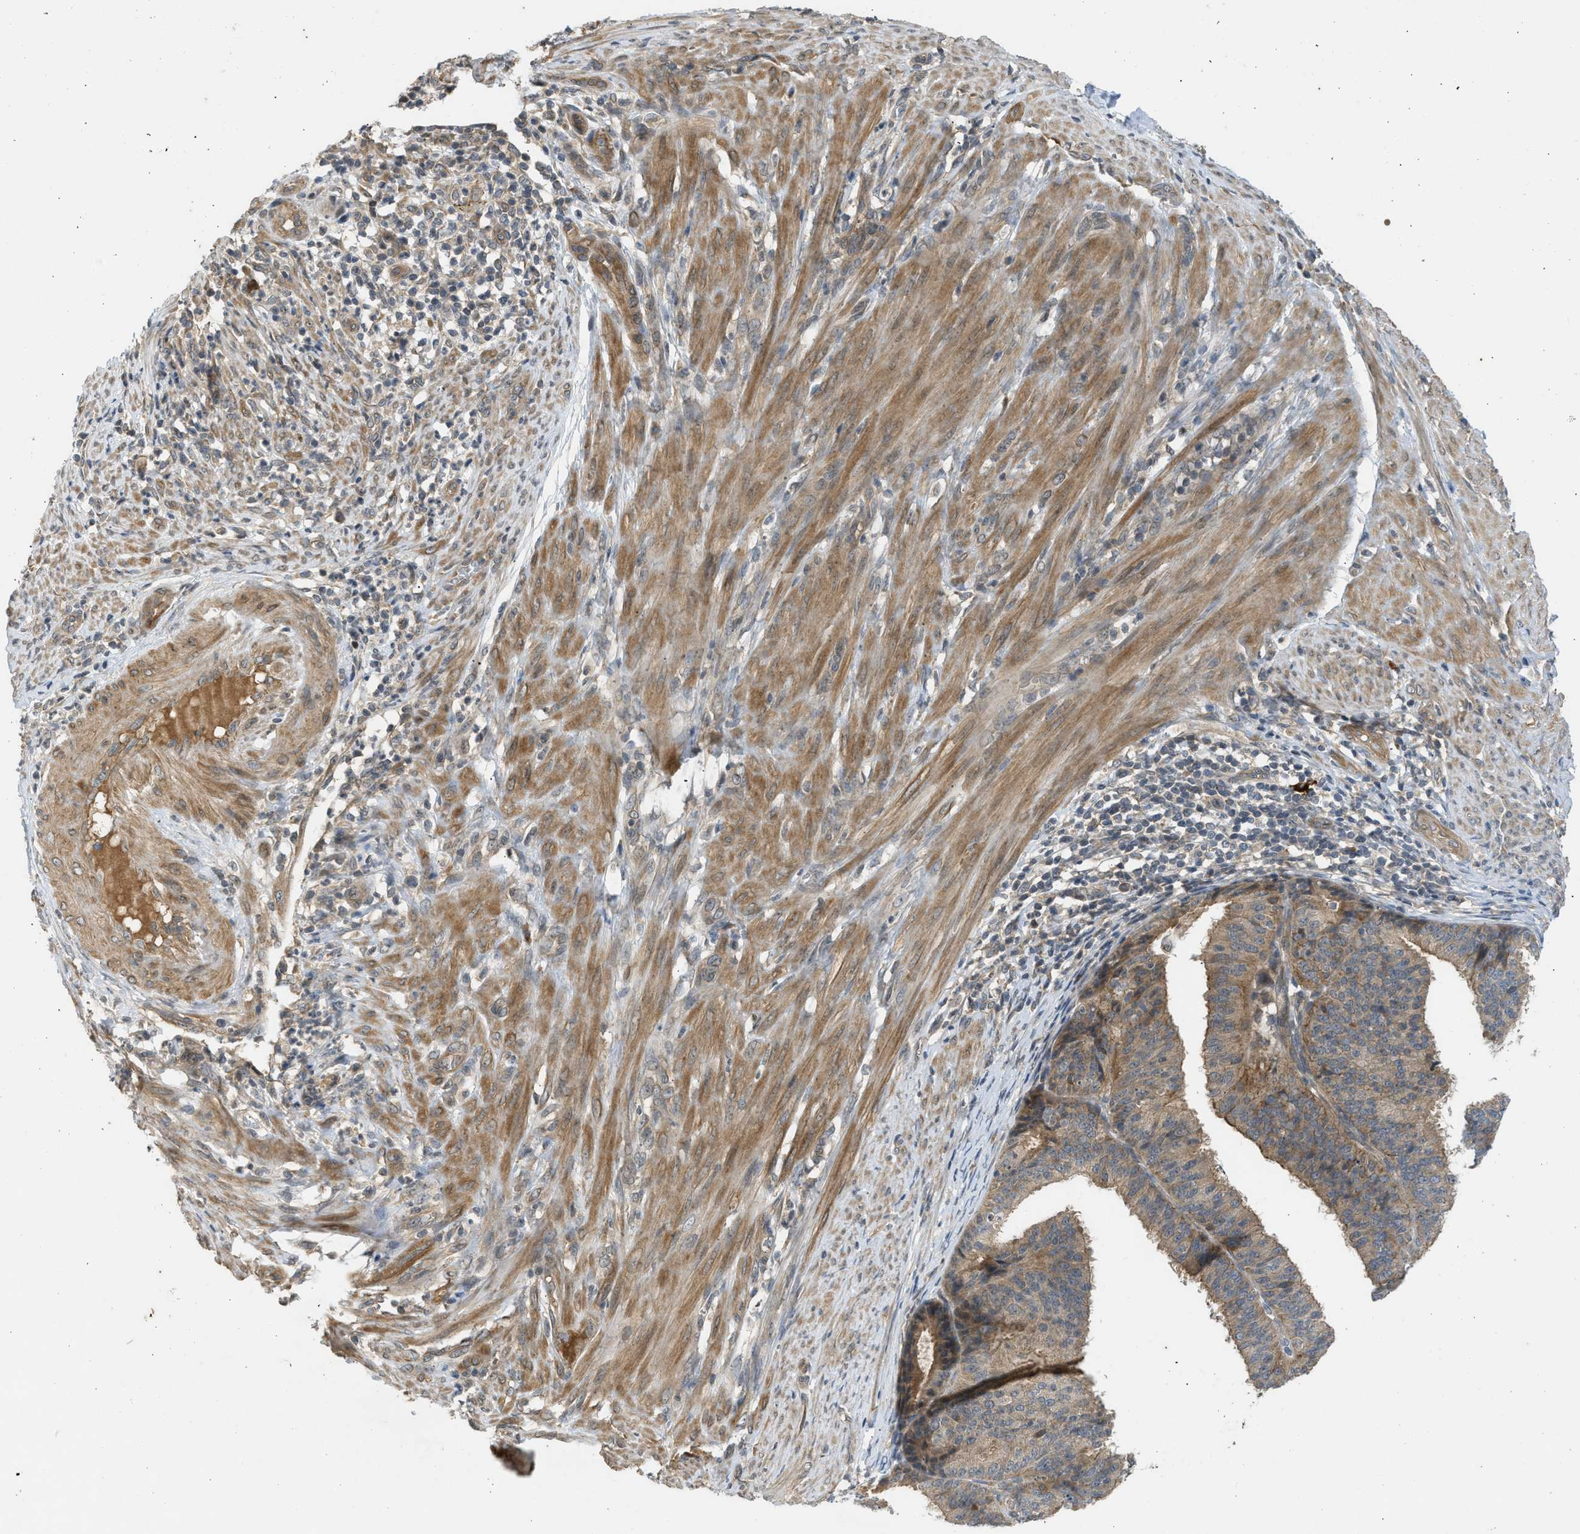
{"staining": {"intensity": "weak", "quantity": ">75%", "location": "cytoplasmic/membranous"}, "tissue": "endometrial cancer", "cell_type": "Tumor cells", "image_type": "cancer", "snomed": [{"axis": "morphology", "description": "Adenocarcinoma, NOS"}, {"axis": "topography", "description": "Endometrium"}], "caption": "A photomicrograph showing weak cytoplasmic/membranous positivity in approximately >75% of tumor cells in endometrial cancer, as visualized by brown immunohistochemical staining.", "gene": "ADCY8", "patient": {"sex": "female", "age": 70}}